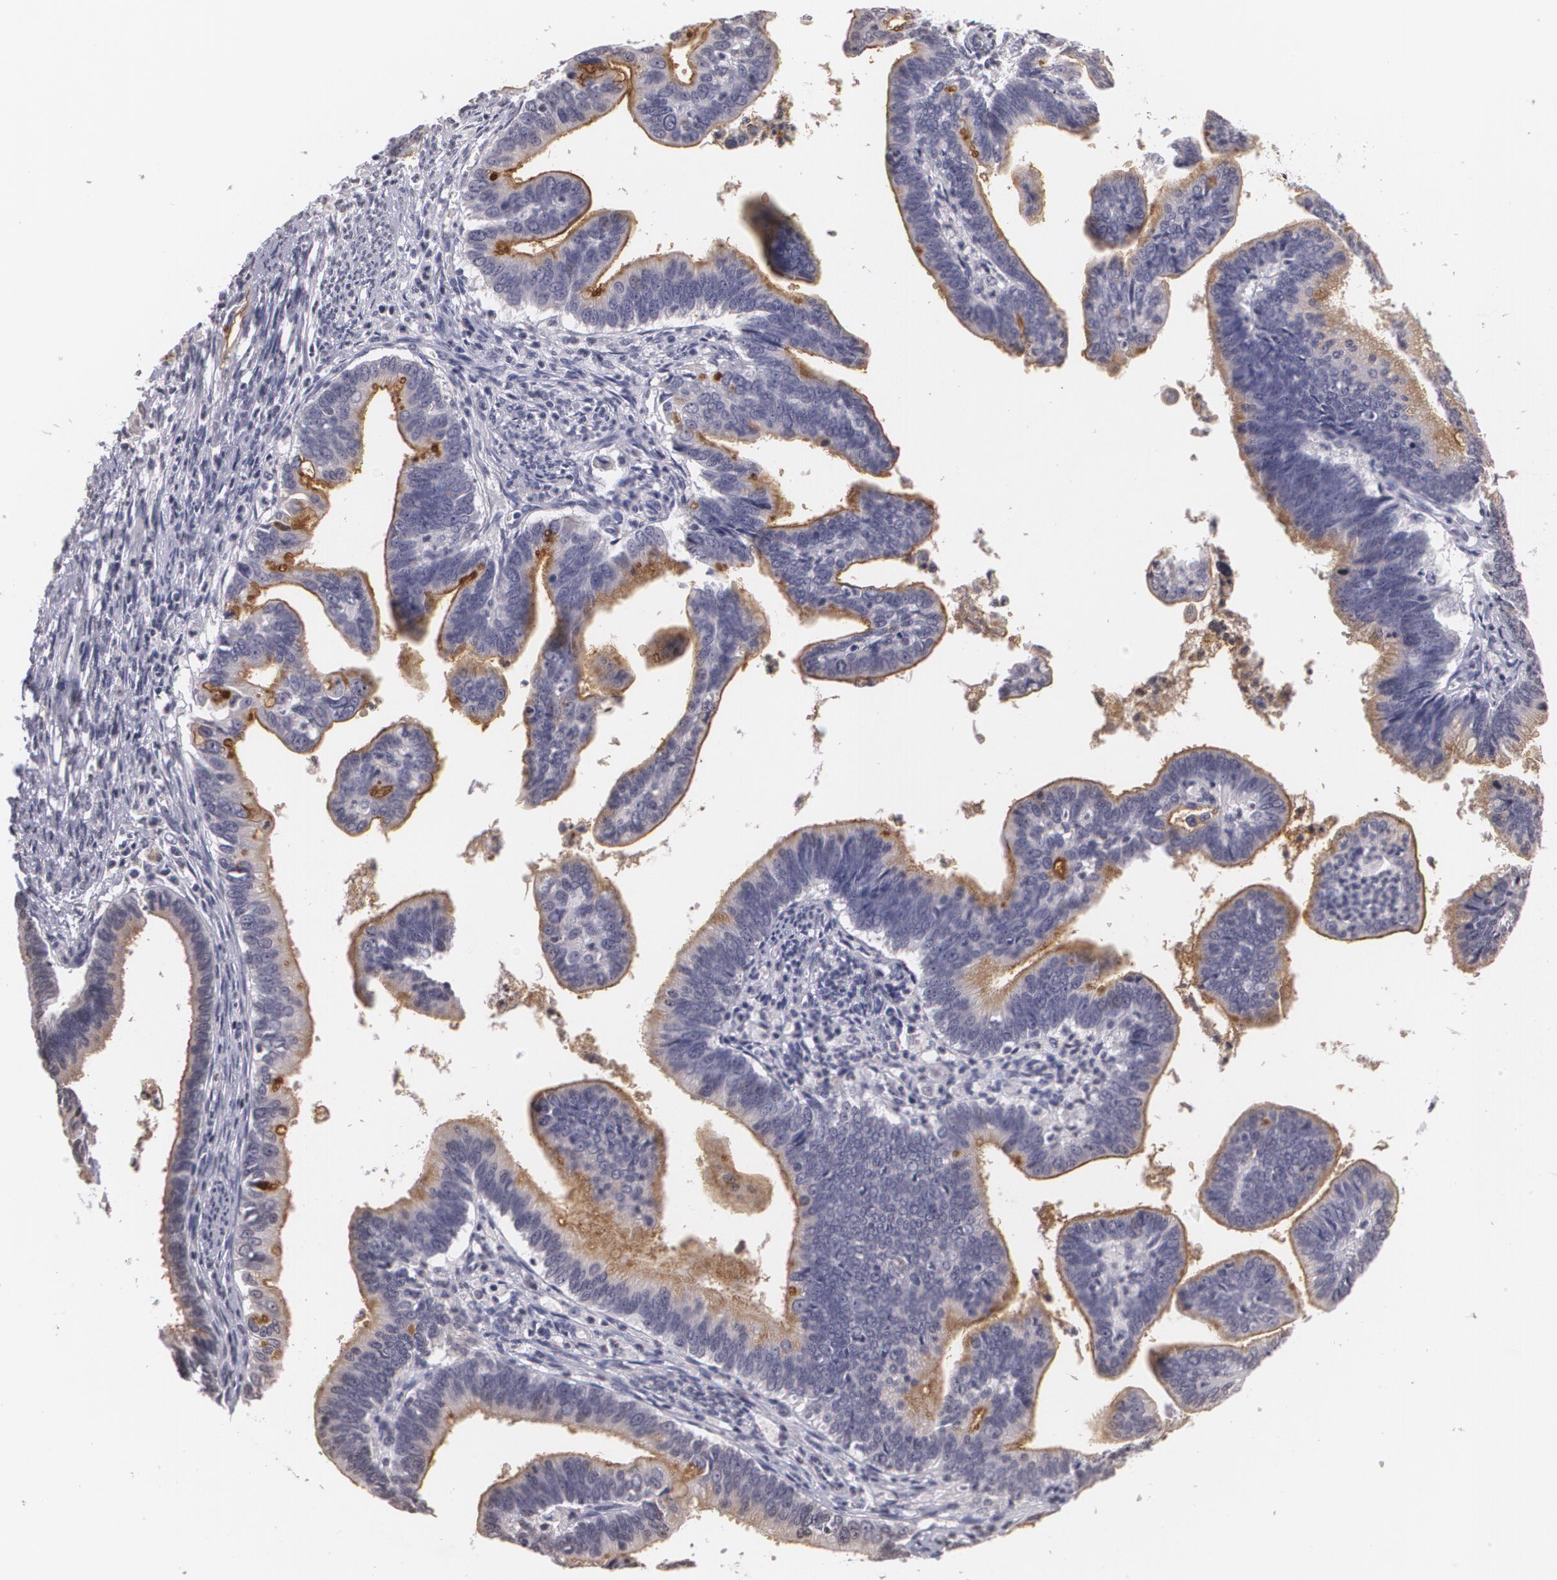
{"staining": {"intensity": "moderate", "quantity": ">75%", "location": "cytoplasmic/membranous"}, "tissue": "cervical cancer", "cell_type": "Tumor cells", "image_type": "cancer", "snomed": [{"axis": "morphology", "description": "Adenocarcinoma, NOS"}, {"axis": "topography", "description": "Cervix"}], "caption": "Protein expression analysis of human cervical cancer reveals moderate cytoplasmic/membranous staining in about >75% of tumor cells. (Brightfield microscopy of DAB IHC at high magnification).", "gene": "MUC1", "patient": {"sex": "female", "age": 47}}